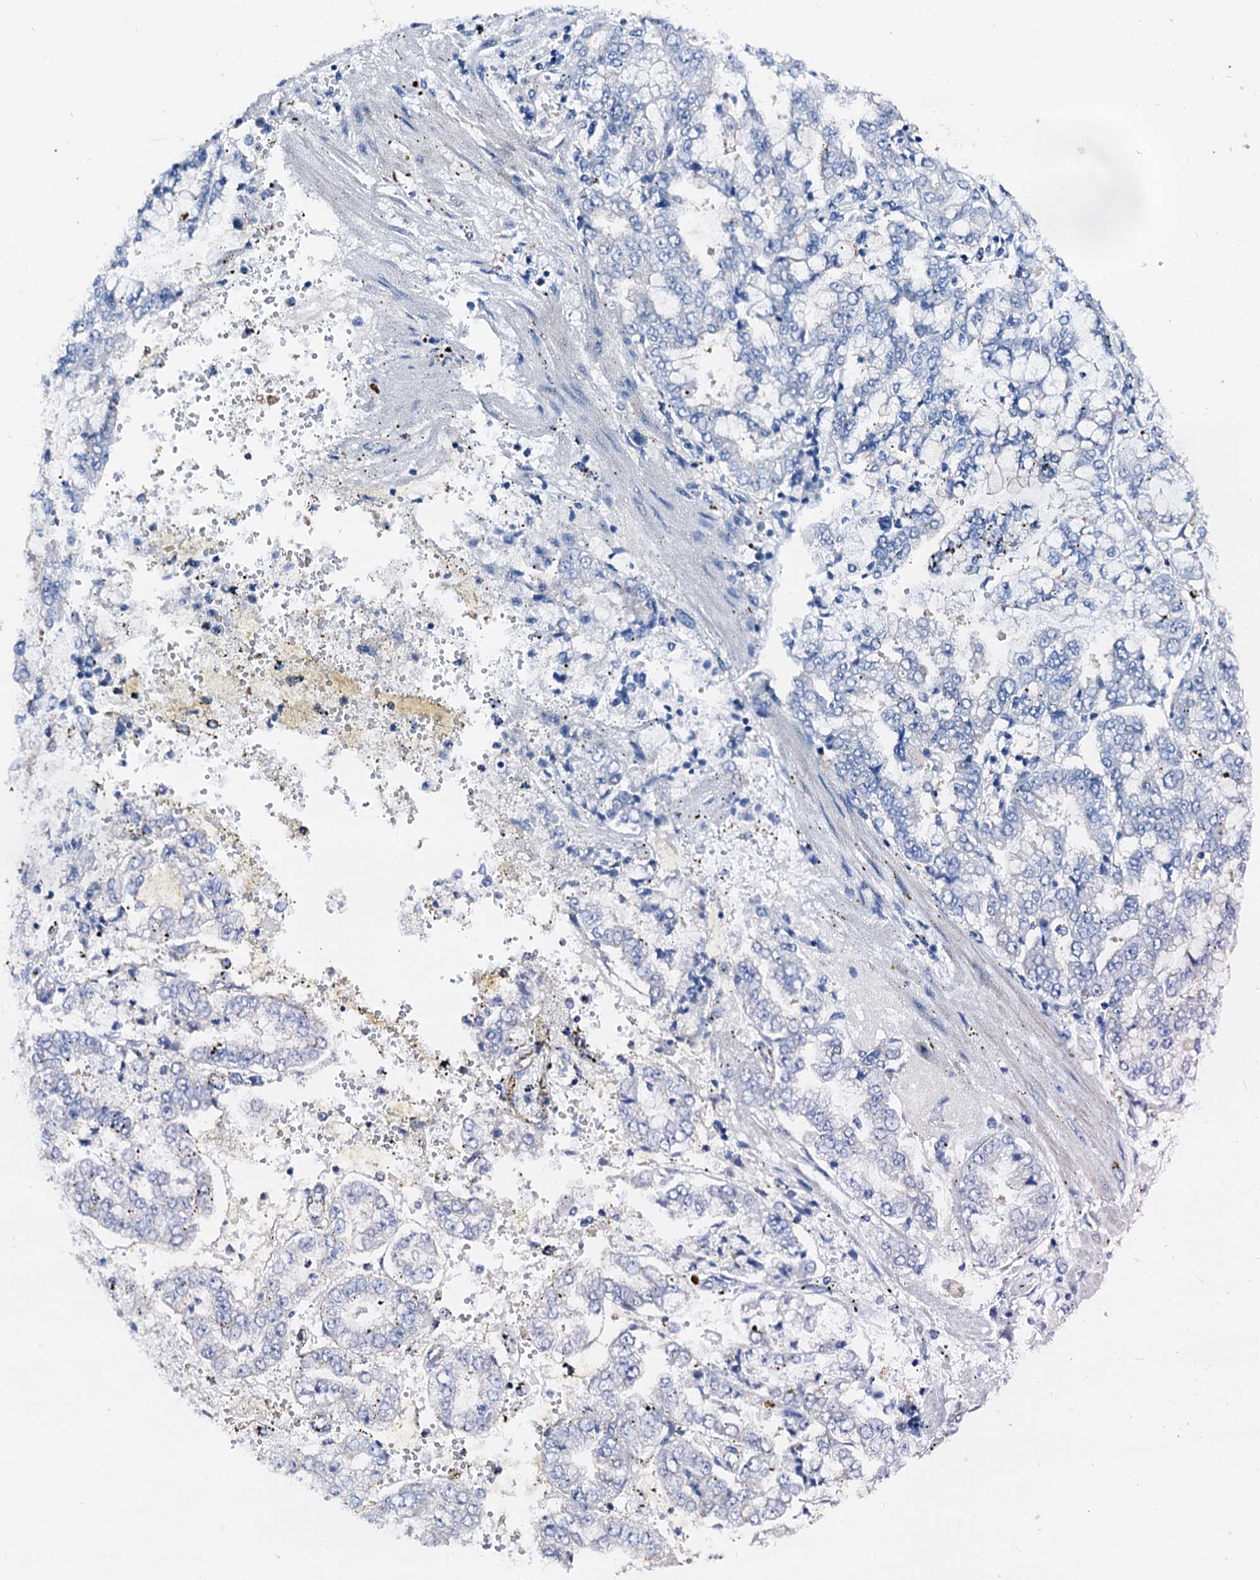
{"staining": {"intensity": "negative", "quantity": "none", "location": "none"}, "tissue": "stomach cancer", "cell_type": "Tumor cells", "image_type": "cancer", "snomed": [{"axis": "morphology", "description": "Adenocarcinoma, NOS"}, {"axis": "topography", "description": "Stomach"}], "caption": "This micrograph is of adenocarcinoma (stomach) stained with immunohistochemistry (IHC) to label a protein in brown with the nuclei are counter-stained blue. There is no expression in tumor cells.", "gene": "CSN2", "patient": {"sex": "male", "age": 76}}